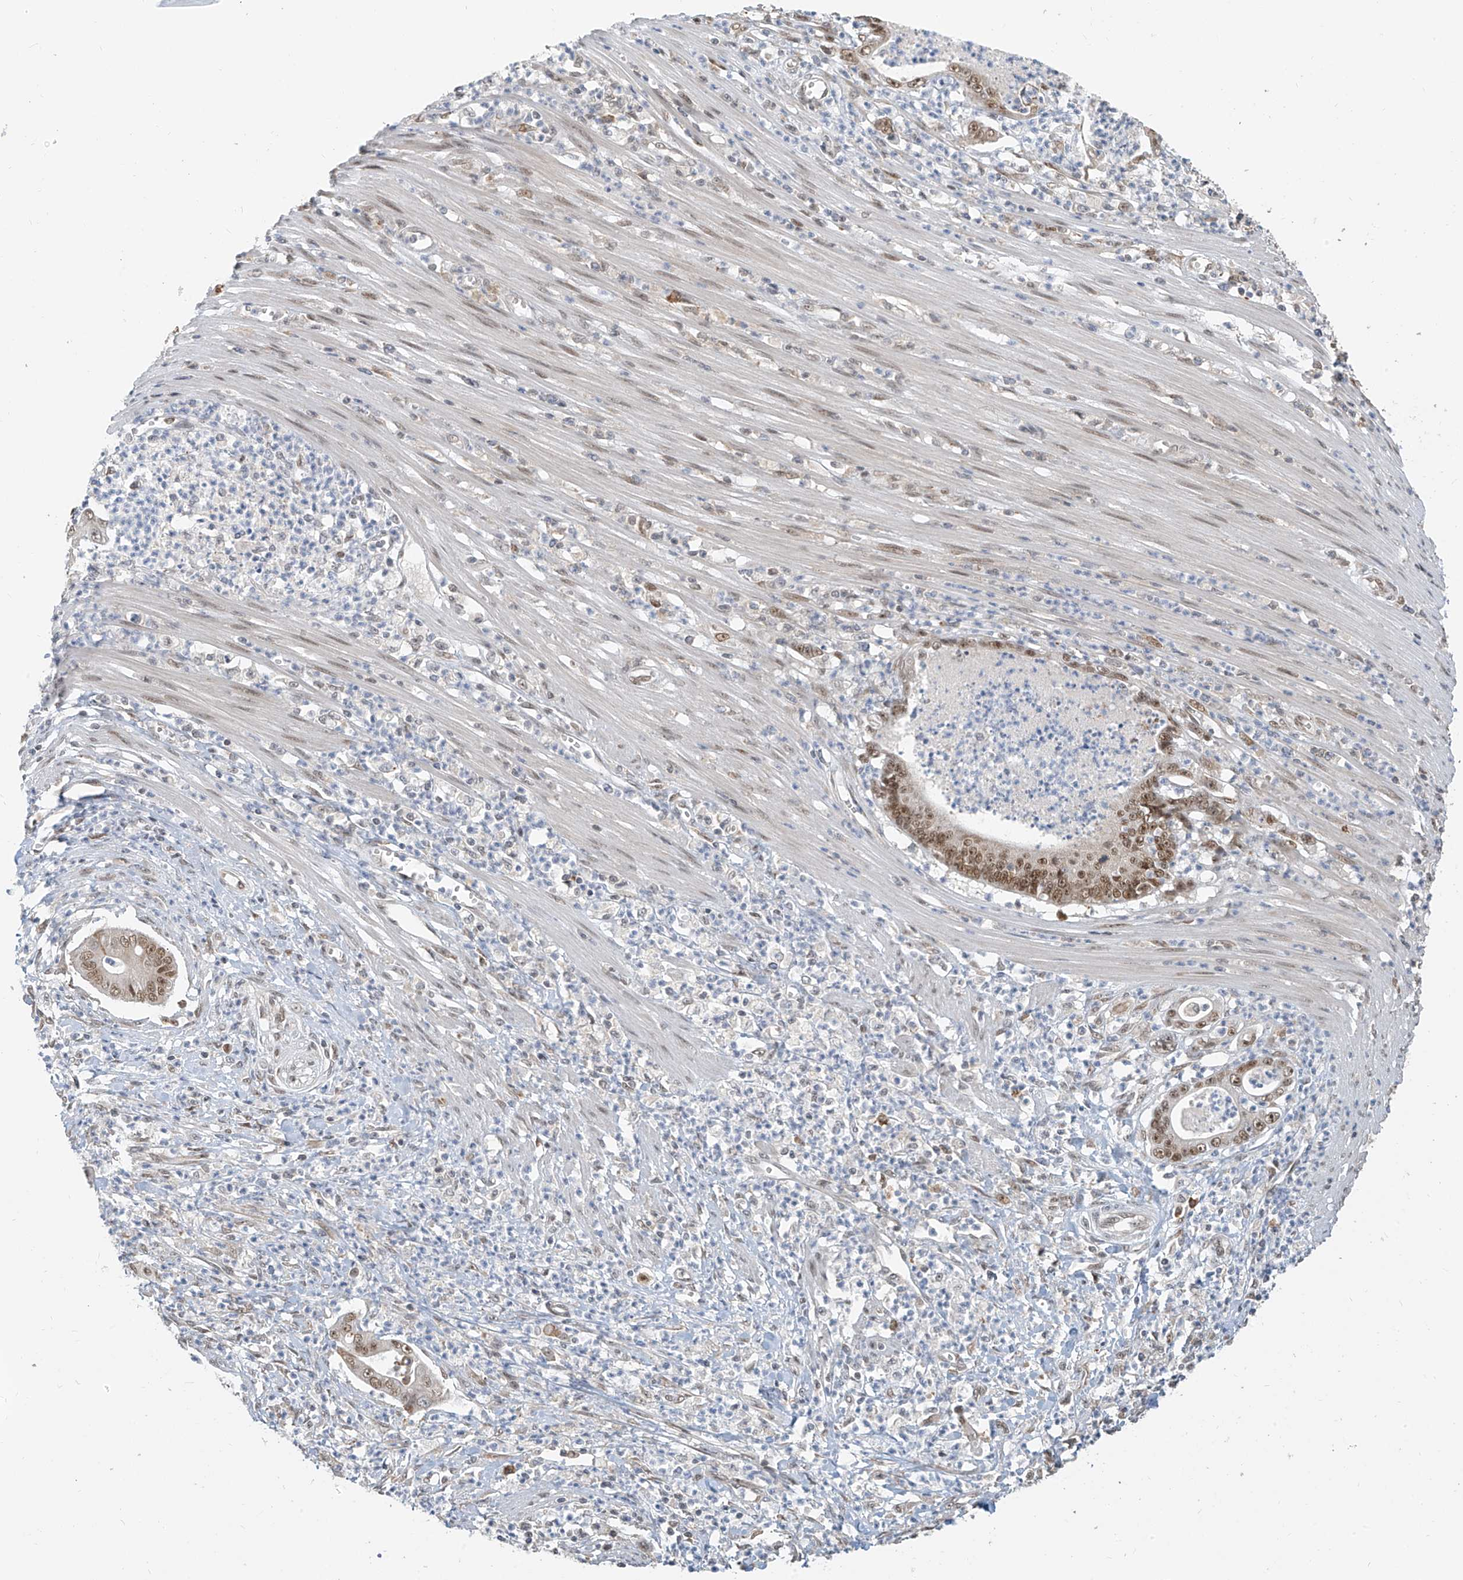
{"staining": {"intensity": "moderate", "quantity": ">75%", "location": "nuclear"}, "tissue": "pancreatic cancer", "cell_type": "Tumor cells", "image_type": "cancer", "snomed": [{"axis": "morphology", "description": "Adenocarcinoma, NOS"}, {"axis": "topography", "description": "Pancreas"}], "caption": "Immunohistochemical staining of human pancreatic cancer displays medium levels of moderate nuclear staining in about >75% of tumor cells.", "gene": "ZMYM2", "patient": {"sex": "male", "age": 69}}